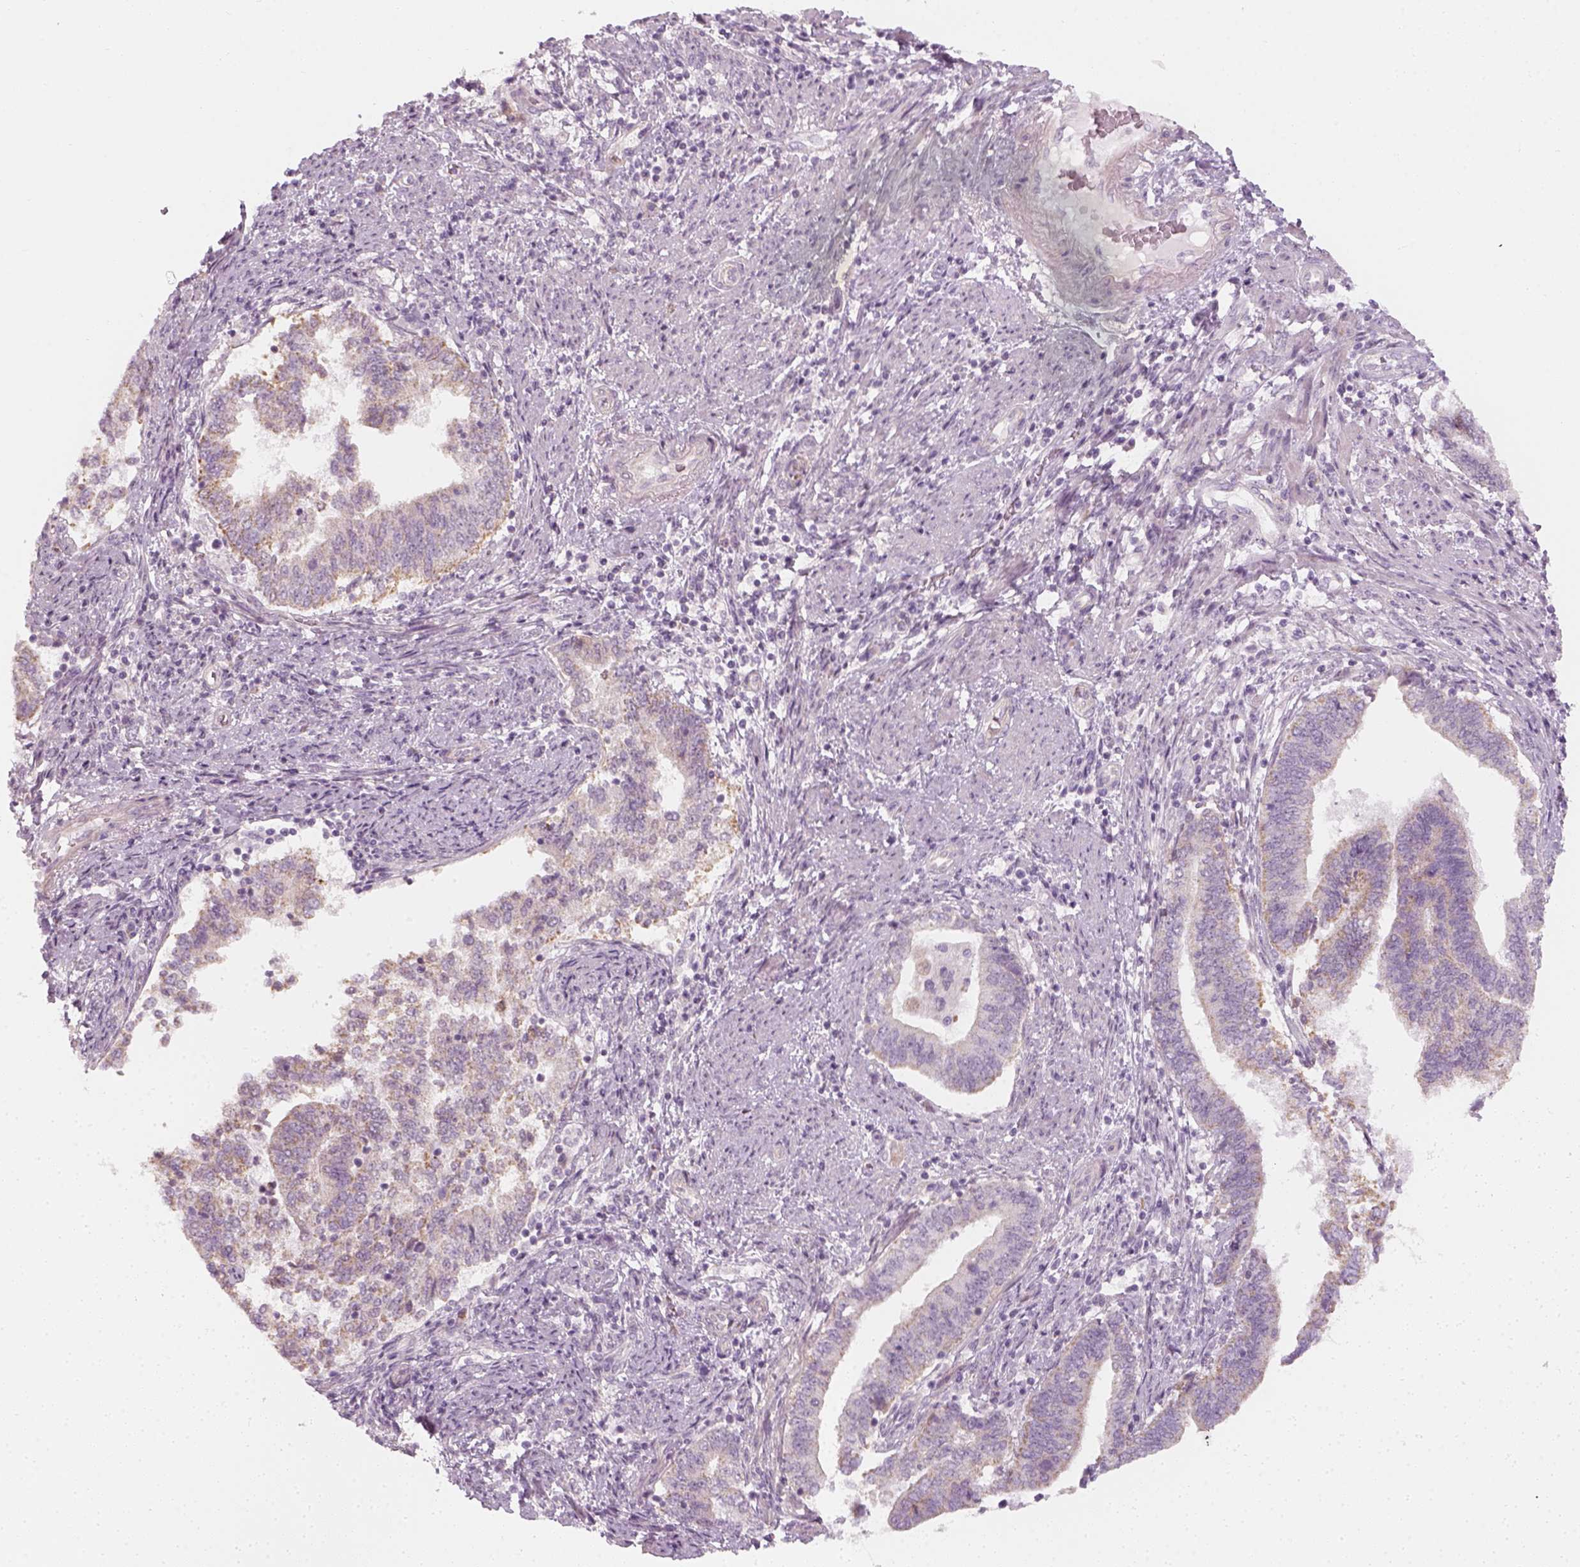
{"staining": {"intensity": "negative", "quantity": "none", "location": "none"}, "tissue": "endometrial cancer", "cell_type": "Tumor cells", "image_type": "cancer", "snomed": [{"axis": "morphology", "description": "Adenocarcinoma, NOS"}, {"axis": "topography", "description": "Endometrium"}], "caption": "The immunohistochemistry histopathology image has no significant positivity in tumor cells of endometrial cancer (adenocarcinoma) tissue.", "gene": "PRAME", "patient": {"sex": "female", "age": 65}}